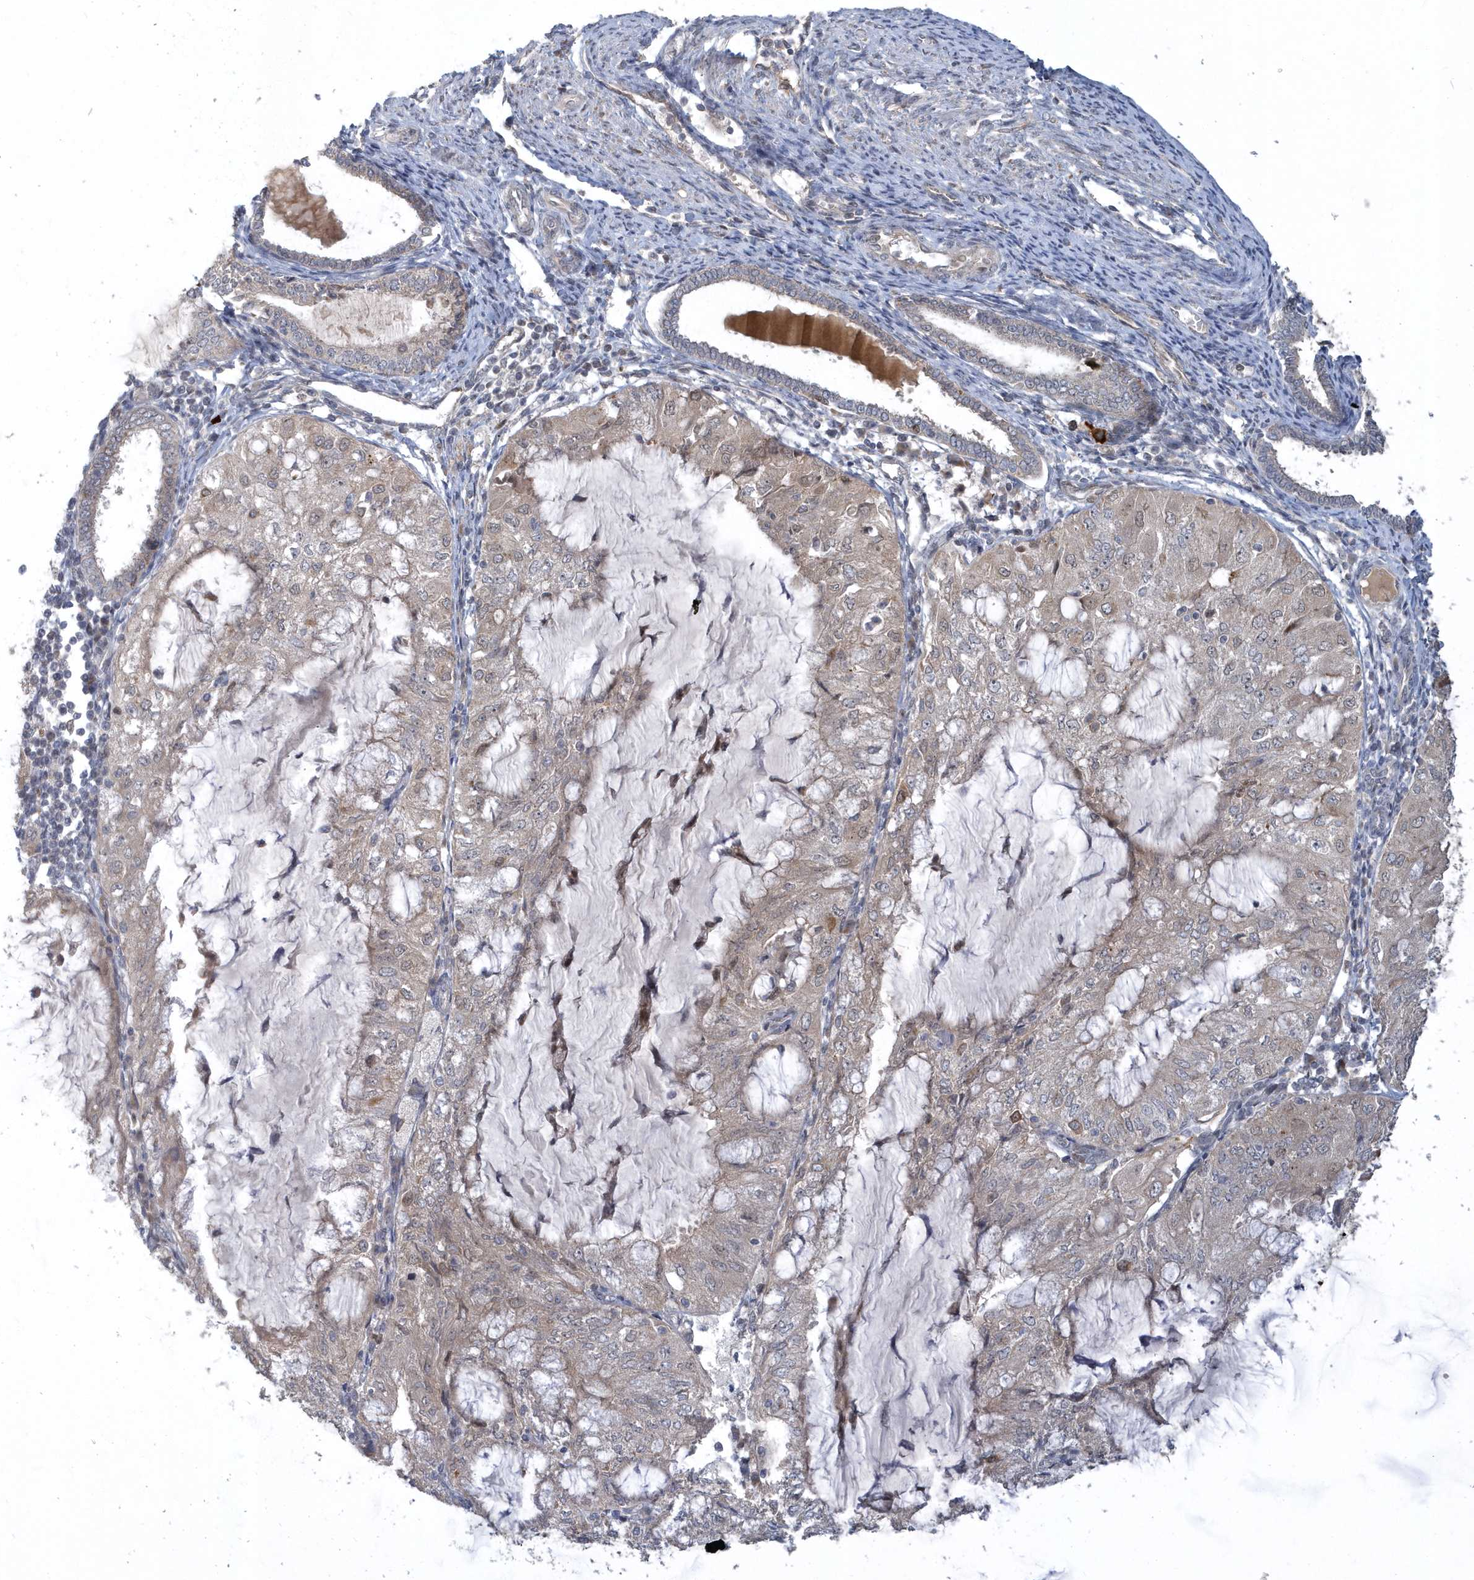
{"staining": {"intensity": "weak", "quantity": ">75%", "location": "cytoplasmic/membranous,nuclear"}, "tissue": "endometrial cancer", "cell_type": "Tumor cells", "image_type": "cancer", "snomed": [{"axis": "morphology", "description": "Adenocarcinoma, NOS"}, {"axis": "topography", "description": "Endometrium"}], "caption": "Immunohistochemical staining of endometrial adenocarcinoma reveals low levels of weak cytoplasmic/membranous and nuclear expression in approximately >75% of tumor cells. The protein of interest is stained brown, and the nuclei are stained in blue (DAB (3,3'-diaminobenzidine) IHC with brightfield microscopy, high magnification).", "gene": "TRAIP", "patient": {"sex": "female", "age": 81}}